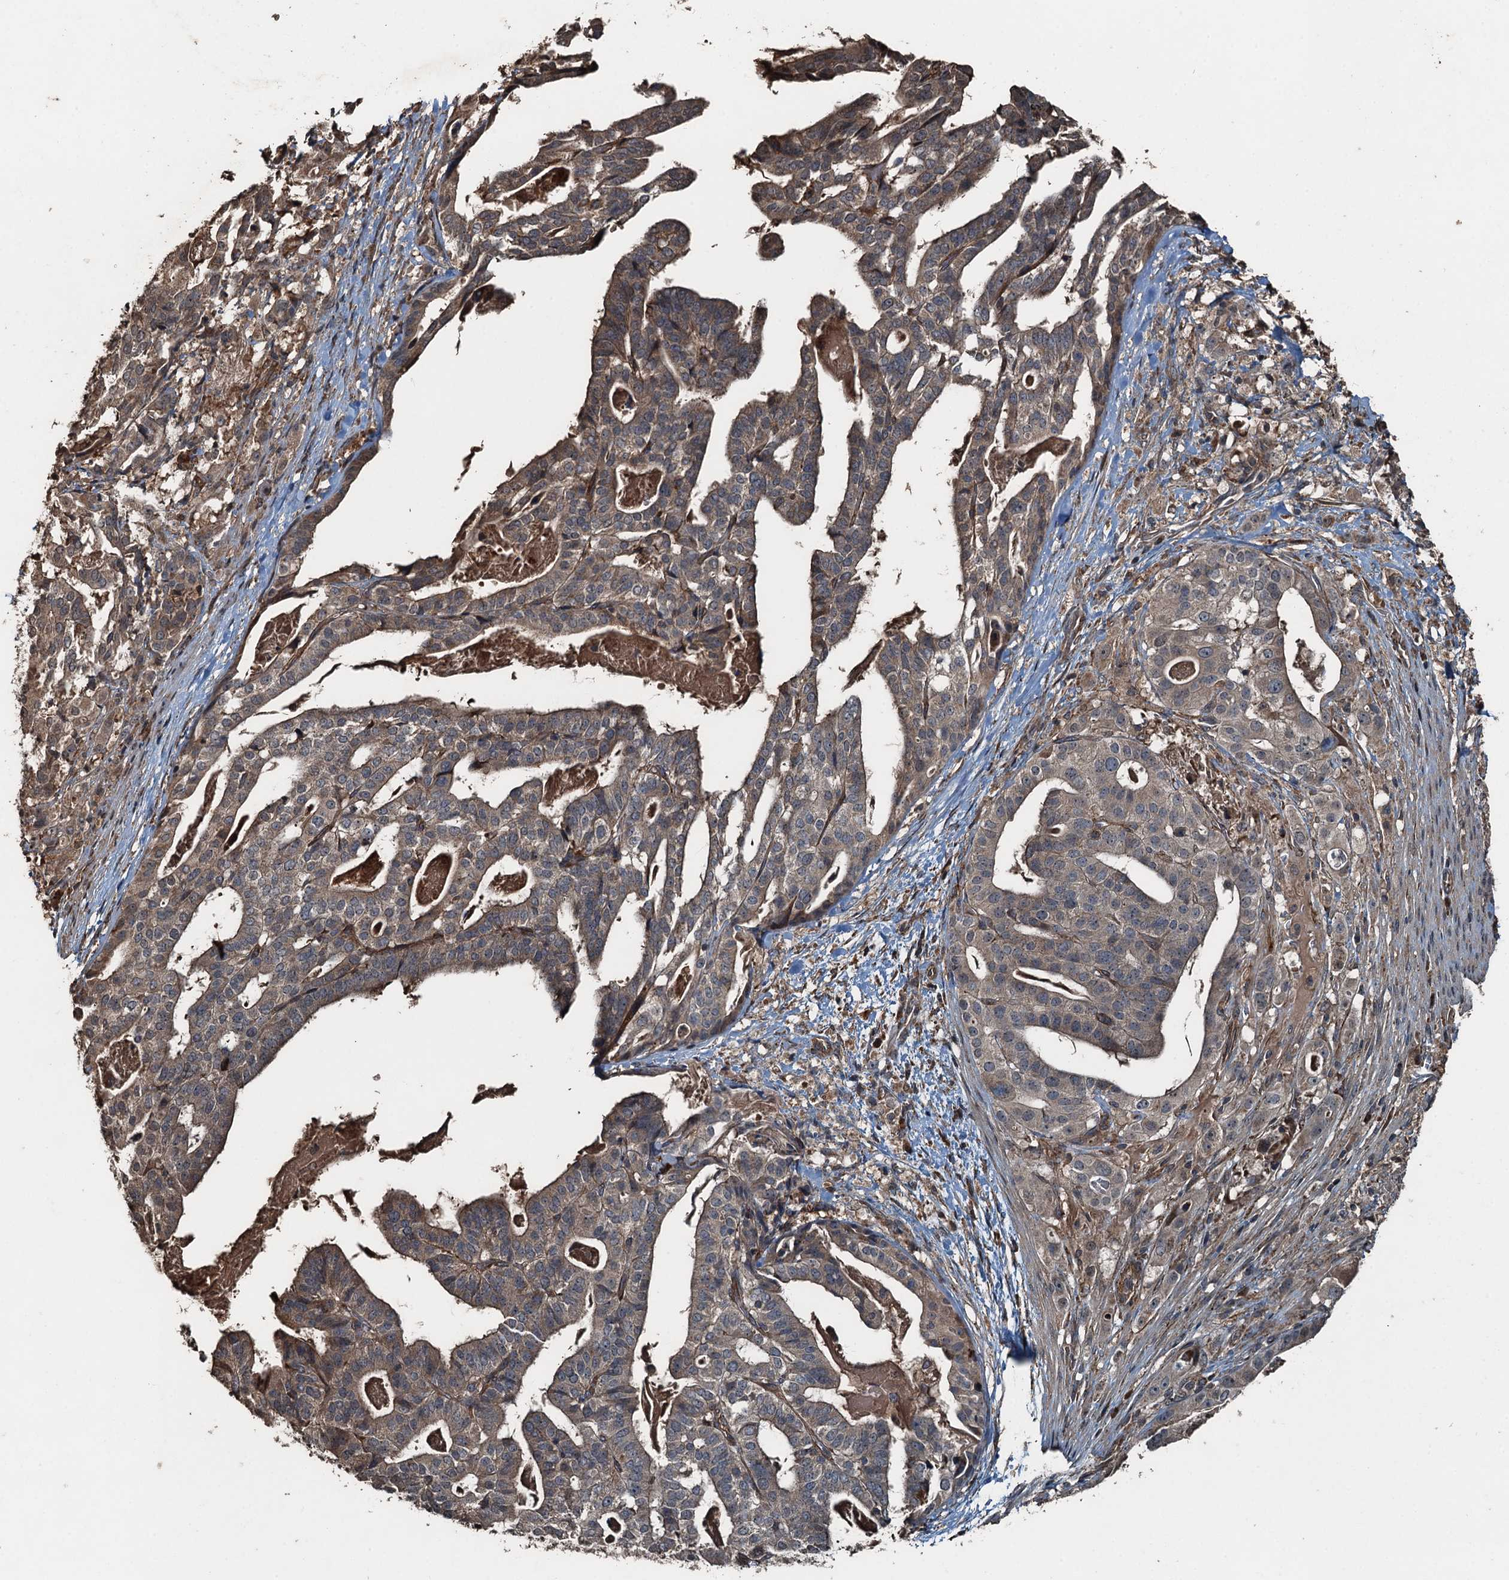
{"staining": {"intensity": "weak", "quantity": ">75%", "location": "cytoplasmic/membranous"}, "tissue": "stomach cancer", "cell_type": "Tumor cells", "image_type": "cancer", "snomed": [{"axis": "morphology", "description": "Adenocarcinoma, NOS"}, {"axis": "topography", "description": "Stomach"}], "caption": "A low amount of weak cytoplasmic/membranous positivity is appreciated in approximately >75% of tumor cells in stomach adenocarcinoma tissue.", "gene": "TCTN1", "patient": {"sex": "male", "age": 48}}